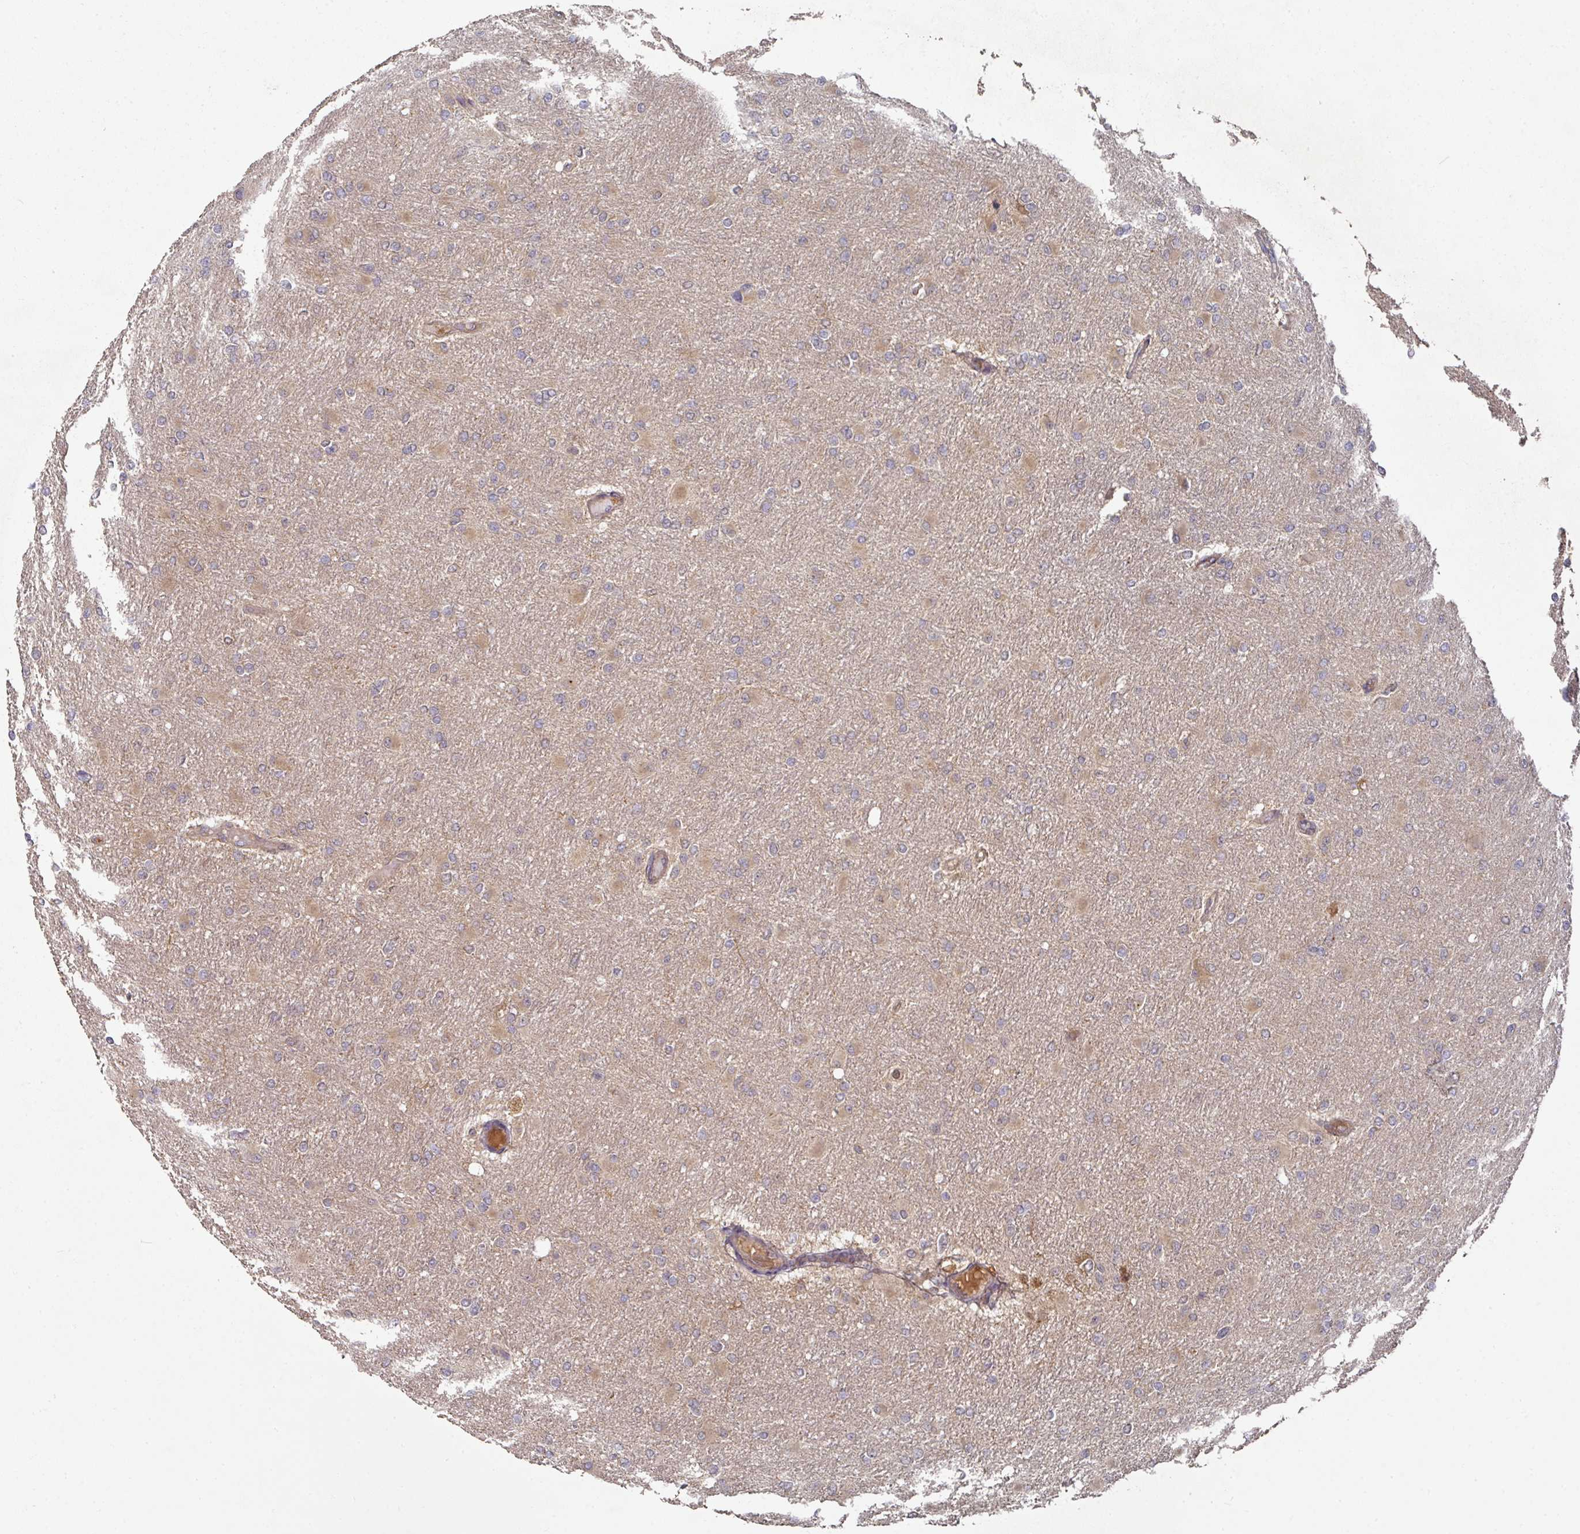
{"staining": {"intensity": "negative", "quantity": "none", "location": "none"}, "tissue": "glioma", "cell_type": "Tumor cells", "image_type": "cancer", "snomed": [{"axis": "morphology", "description": "Glioma, malignant, High grade"}, {"axis": "topography", "description": "Cerebral cortex"}], "caption": "This is a photomicrograph of immunohistochemistry (IHC) staining of glioma, which shows no expression in tumor cells.", "gene": "CEP95", "patient": {"sex": "female", "age": 36}}